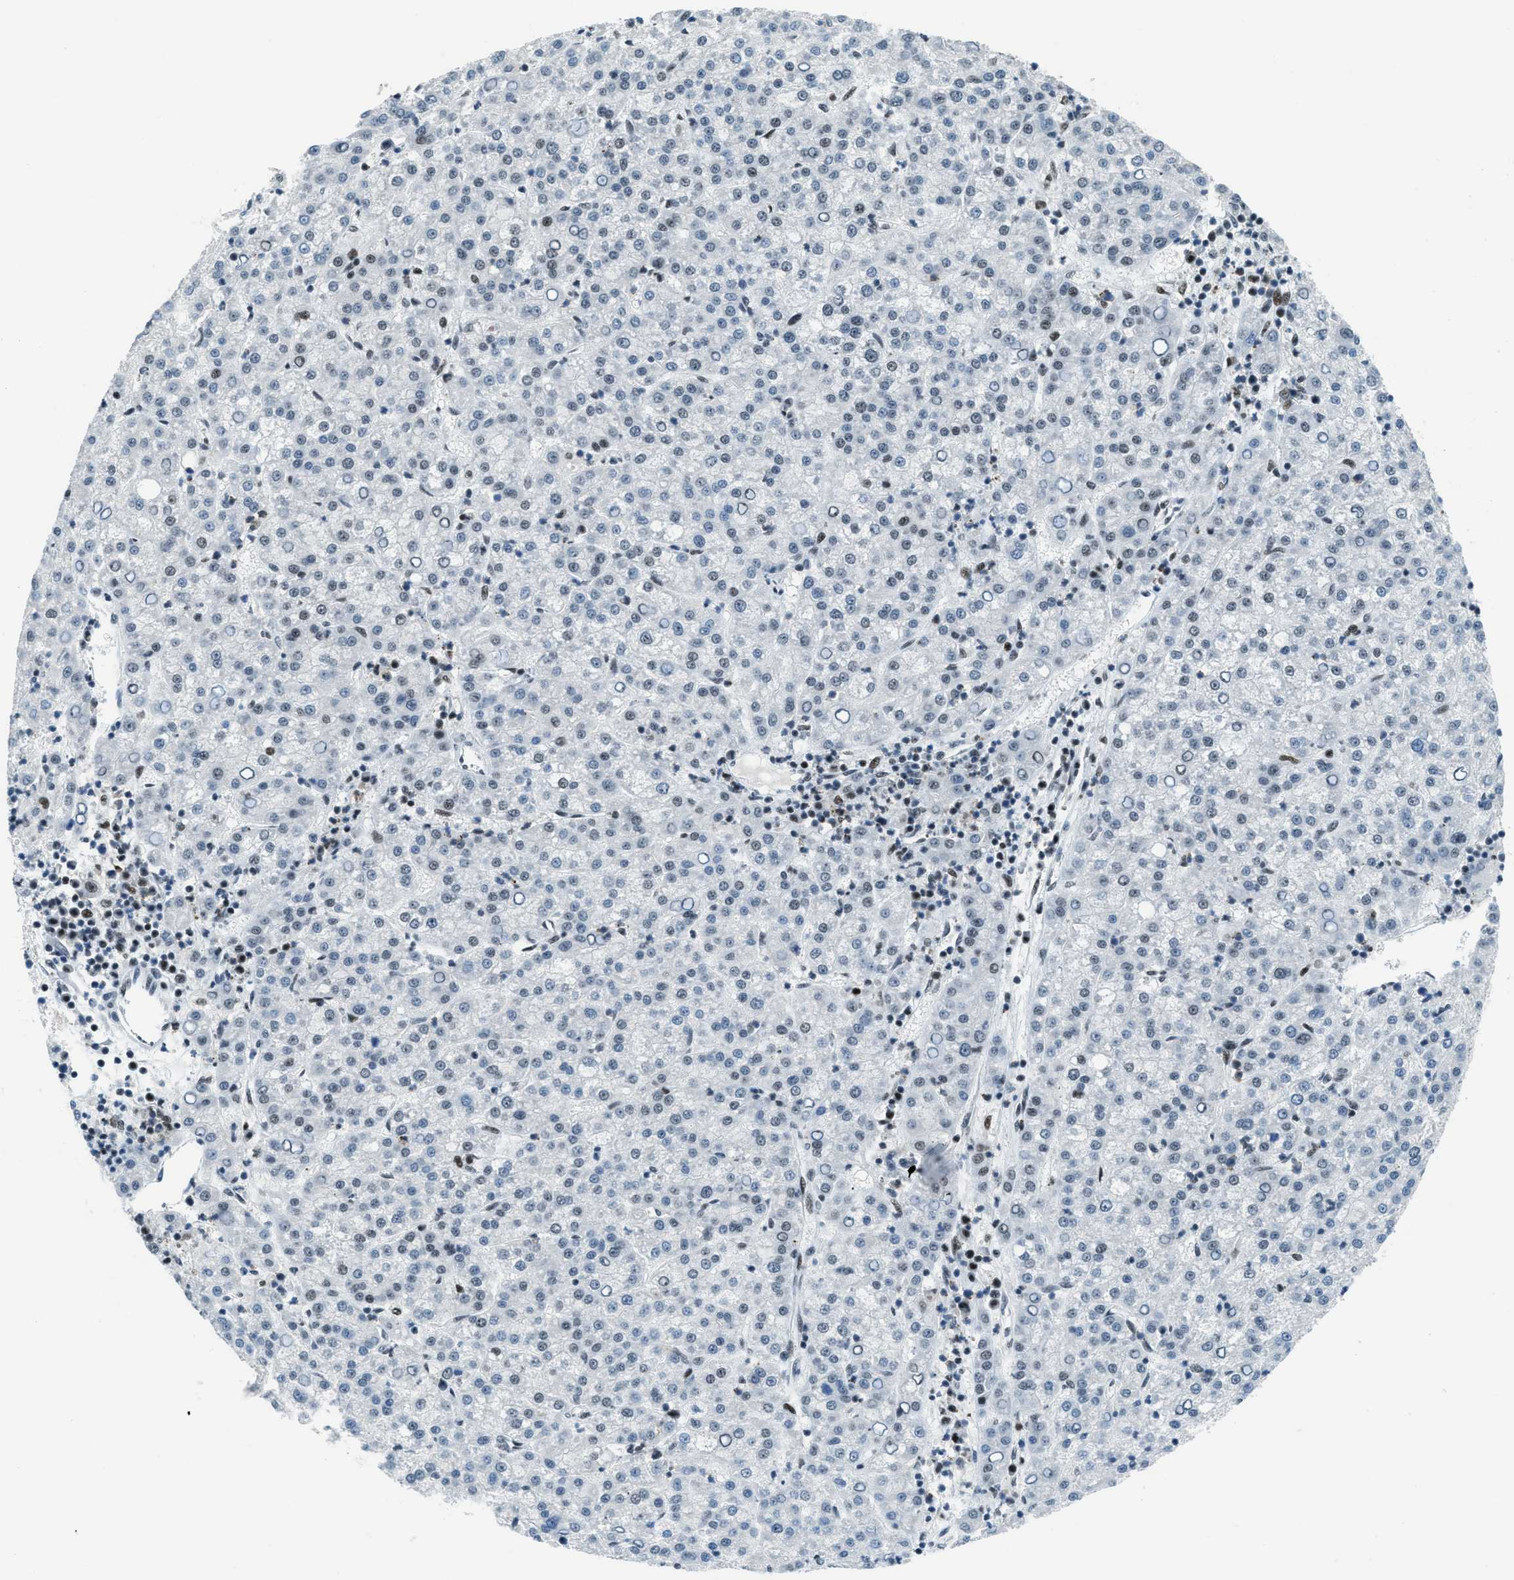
{"staining": {"intensity": "moderate", "quantity": "<25%", "location": "nuclear"}, "tissue": "liver cancer", "cell_type": "Tumor cells", "image_type": "cancer", "snomed": [{"axis": "morphology", "description": "Carcinoma, Hepatocellular, NOS"}, {"axis": "topography", "description": "Liver"}], "caption": "Hepatocellular carcinoma (liver) was stained to show a protein in brown. There is low levels of moderate nuclear staining in approximately <25% of tumor cells.", "gene": "RAD51B", "patient": {"sex": "female", "age": 58}}